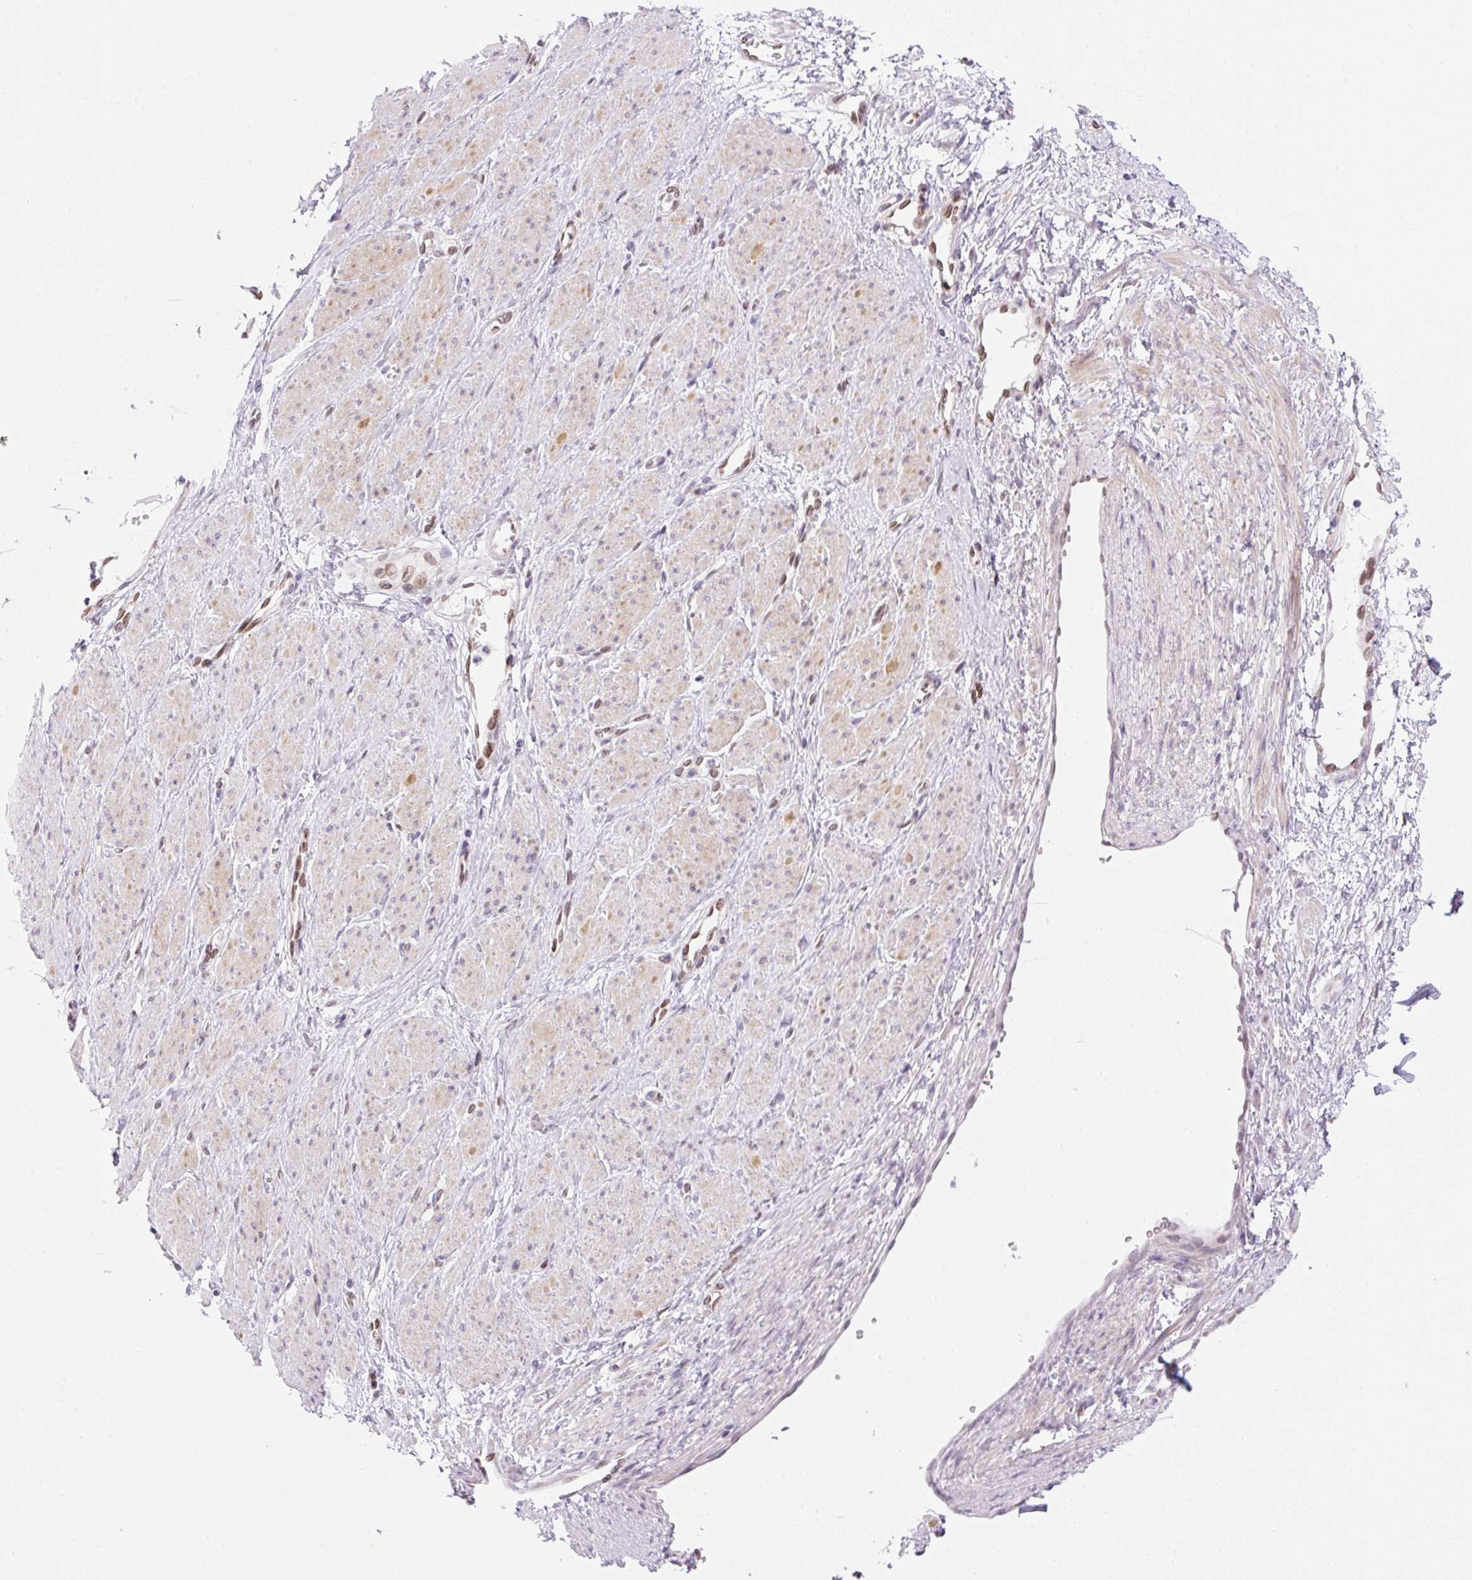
{"staining": {"intensity": "weak", "quantity": "25%-75%", "location": "cytoplasmic/membranous"}, "tissue": "smooth muscle", "cell_type": "Smooth muscle cells", "image_type": "normal", "snomed": [{"axis": "morphology", "description": "Normal tissue, NOS"}, {"axis": "topography", "description": "Smooth muscle"}, {"axis": "topography", "description": "Uterus"}], "caption": "A high-resolution histopathology image shows immunohistochemistry (IHC) staining of benign smooth muscle, which shows weak cytoplasmic/membranous expression in approximately 25%-75% of smooth muscle cells.", "gene": "SYNE3", "patient": {"sex": "female", "age": 39}}